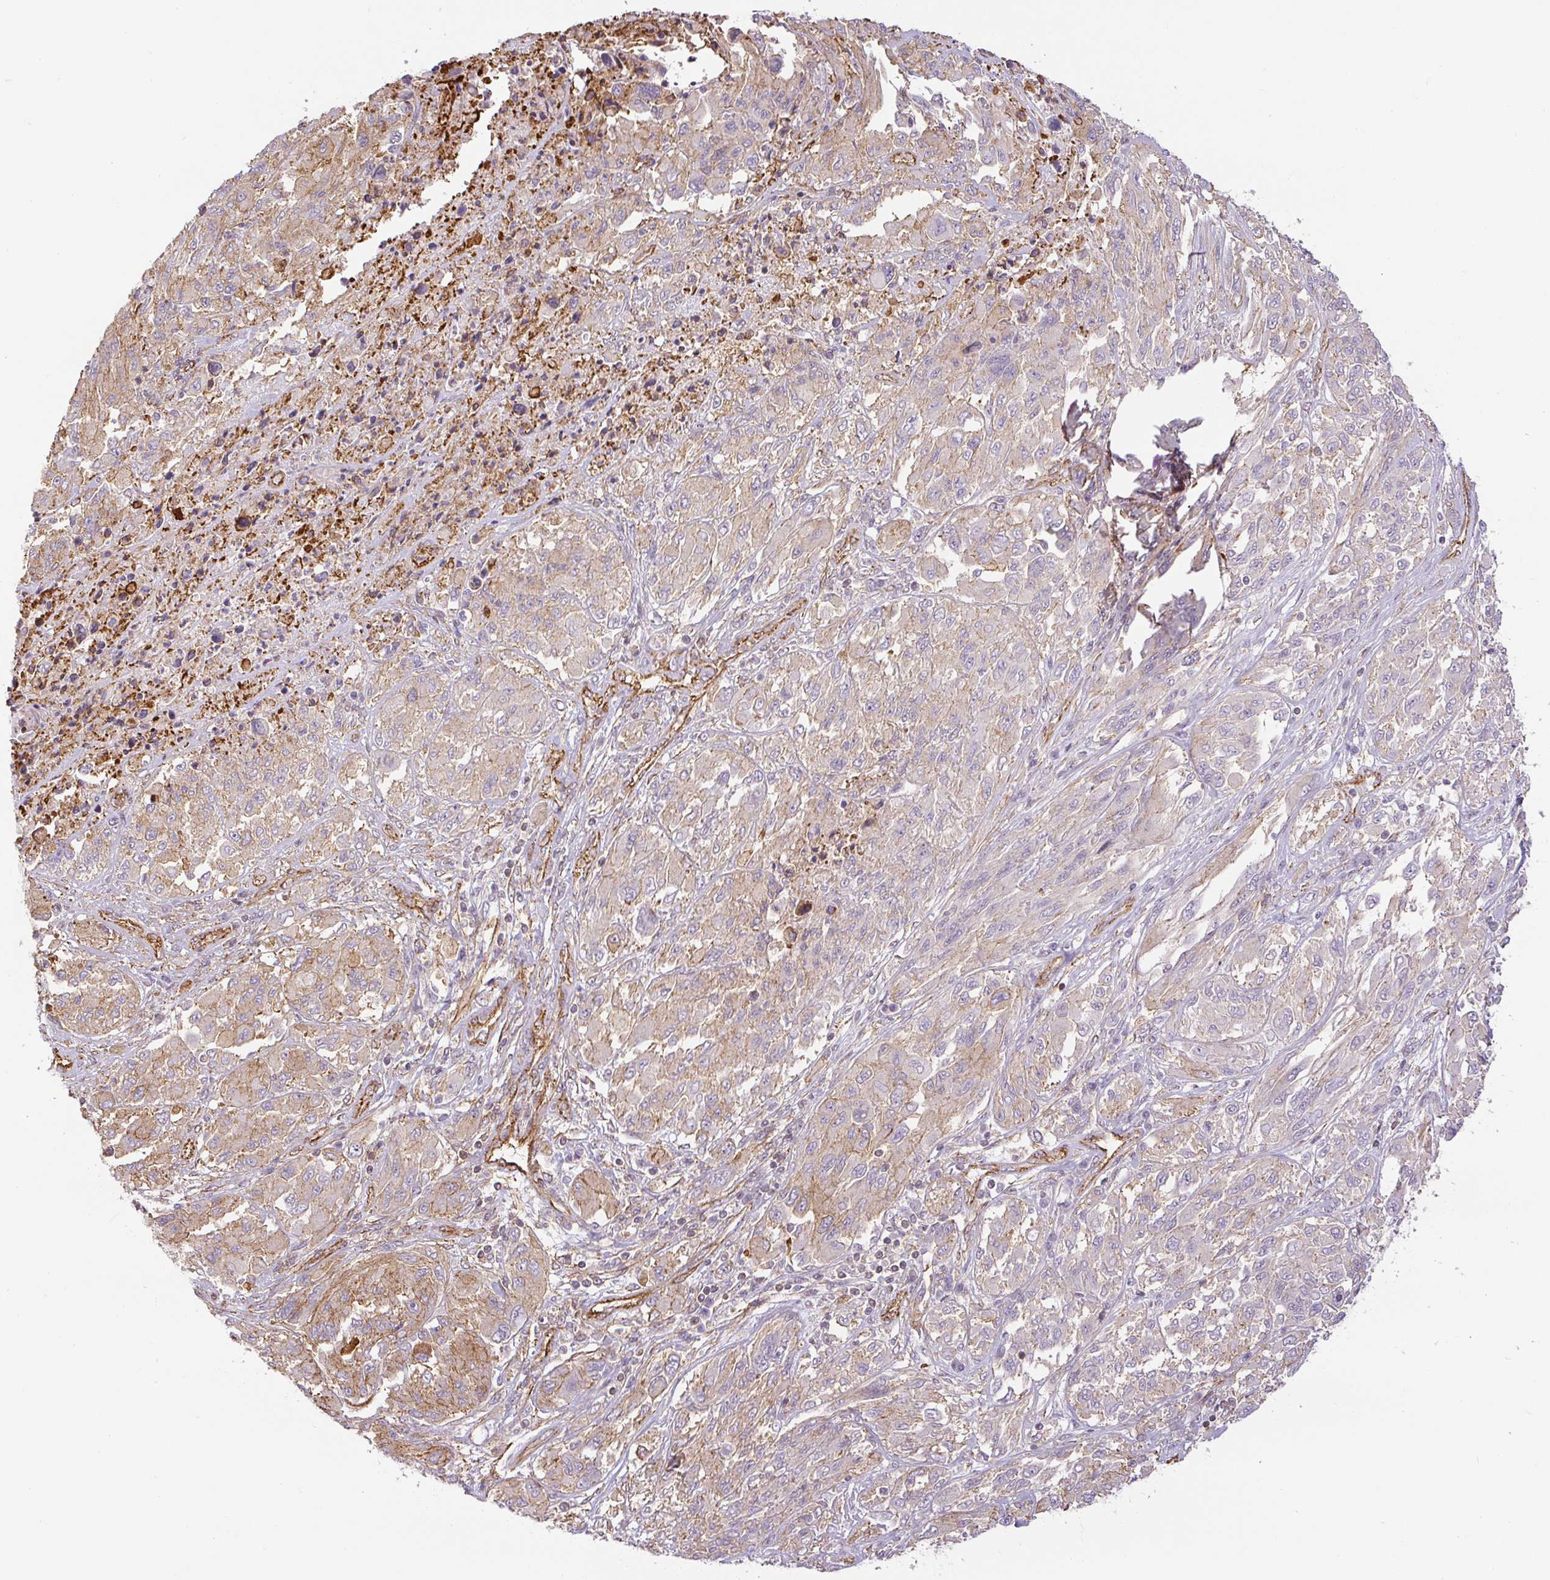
{"staining": {"intensity": "weak", "quantity": "25%-75%", "location": "cytoplasmic/membranous"}, "tissue": "melanoma", "cell_type": "Tumor cells", "image_type": "cancer", "snomed": [{"axis": "morphology", "description": "Malignant melanoma, NOS"}, {"axis": "topography", "description": "Skin"}], "caption": "Immunohistochemical staining of malignant melanoma reveals weak cytoplasmic/membranous protein expression in approximately 25%-75% of tumor cells. (brown staining indicates protein expression, while blue staining denotes nuclei).", "gene": "MYL12A", "patient": {"sex": "female", "age": 91}}